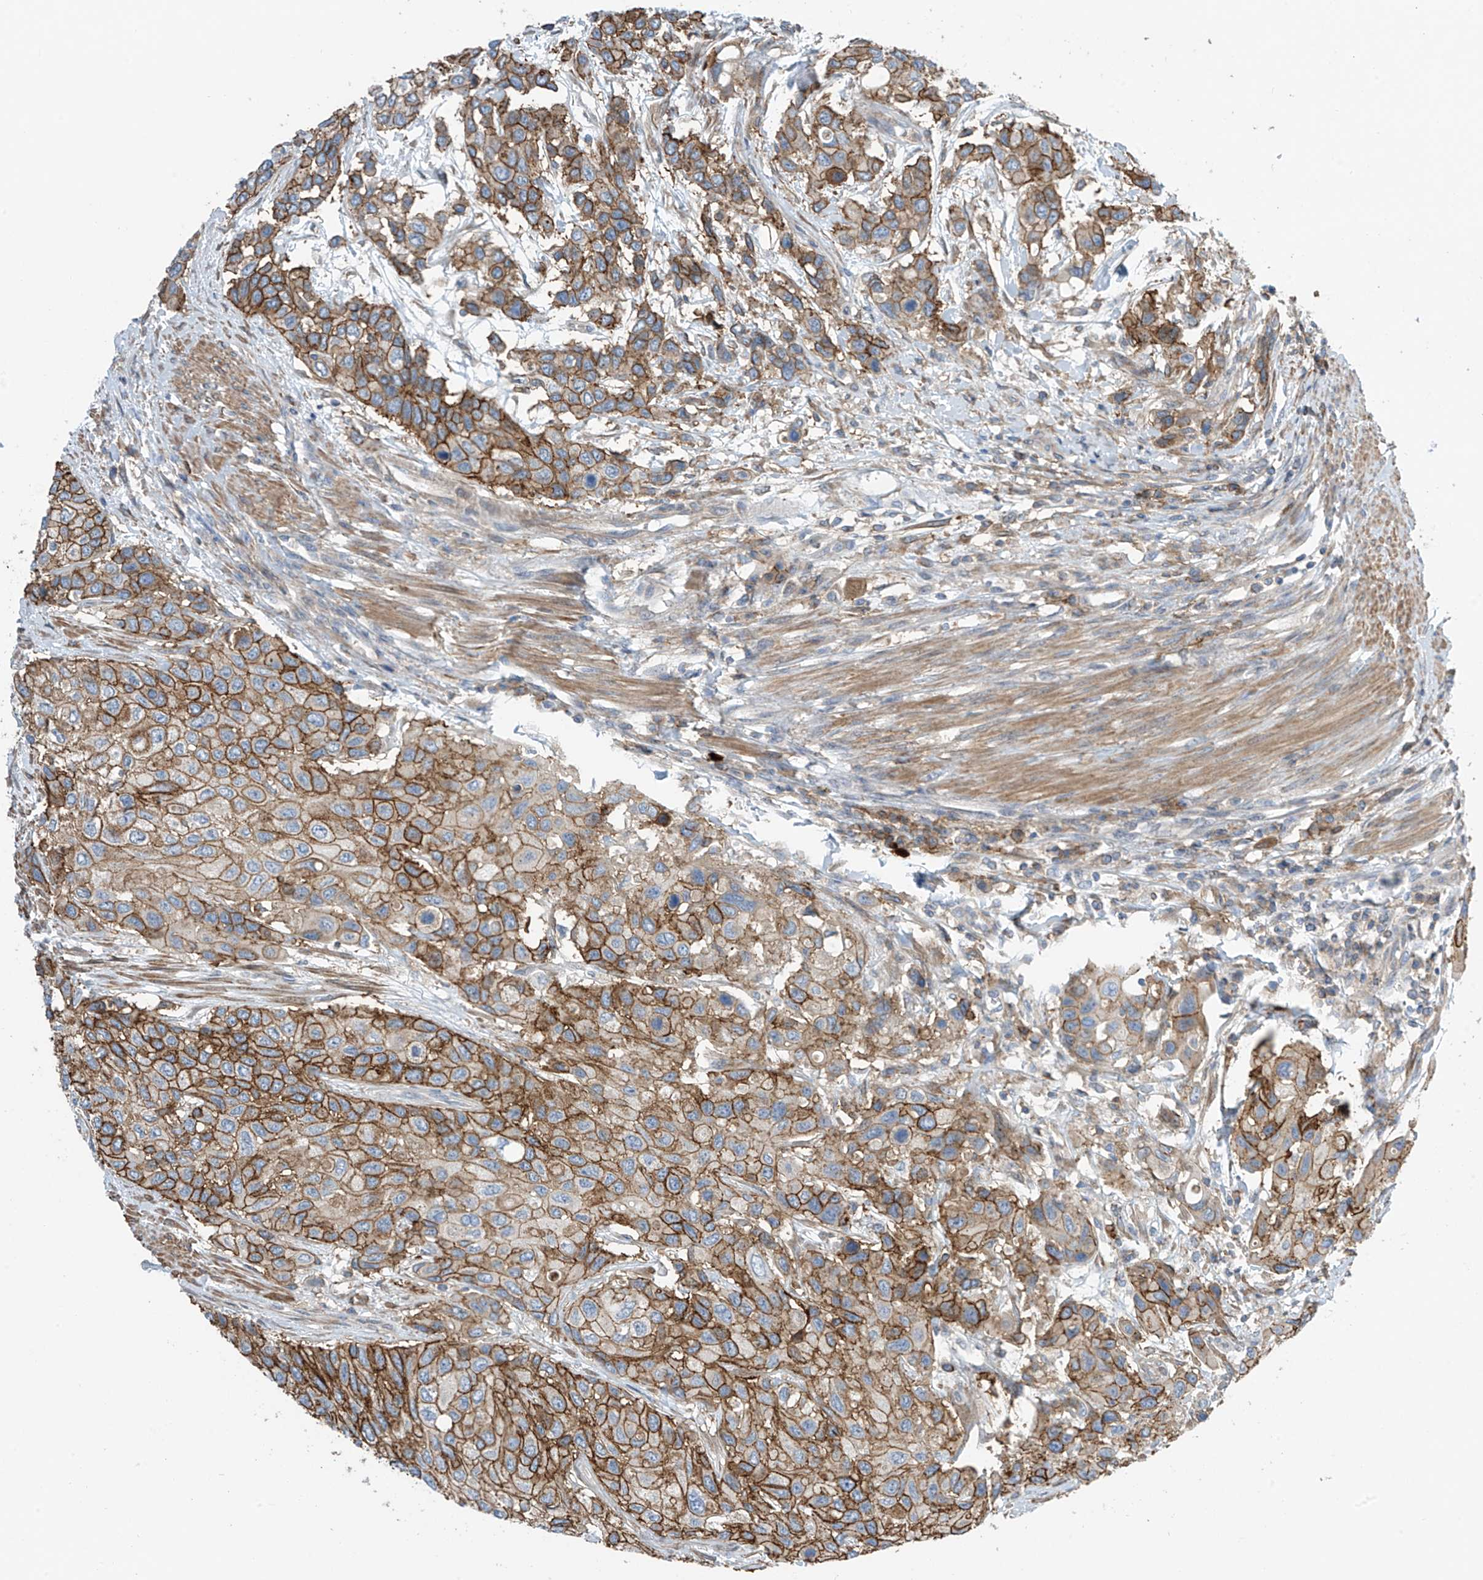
{"staining": {"intensity": "moderate", "quantity": ">75%", "location": "cytoplasmic/membranous"}, "tissue": "urothelial cancer", "cell_type": "Tumor cells", "image_type": "cancer", "snomed": [{"axis": "morphology", "description": "Normal tissue, NOS"}, {"axis": "morphology", "description": "Urothelial carcinoma, High grade"}, {"axis": "topography", "description": "Vascular tissue"}, {"axis": "topography", "description": "Urinary bladder"}], "caption": "IHC (DAB) staining of human urothelial cancer demonstrates moderate cytoplasmic/membranous protein expression in approximately >75% of tumor cells.", "gene": "SLC1A5", "patient": {"sex": "female", "age": 56}}